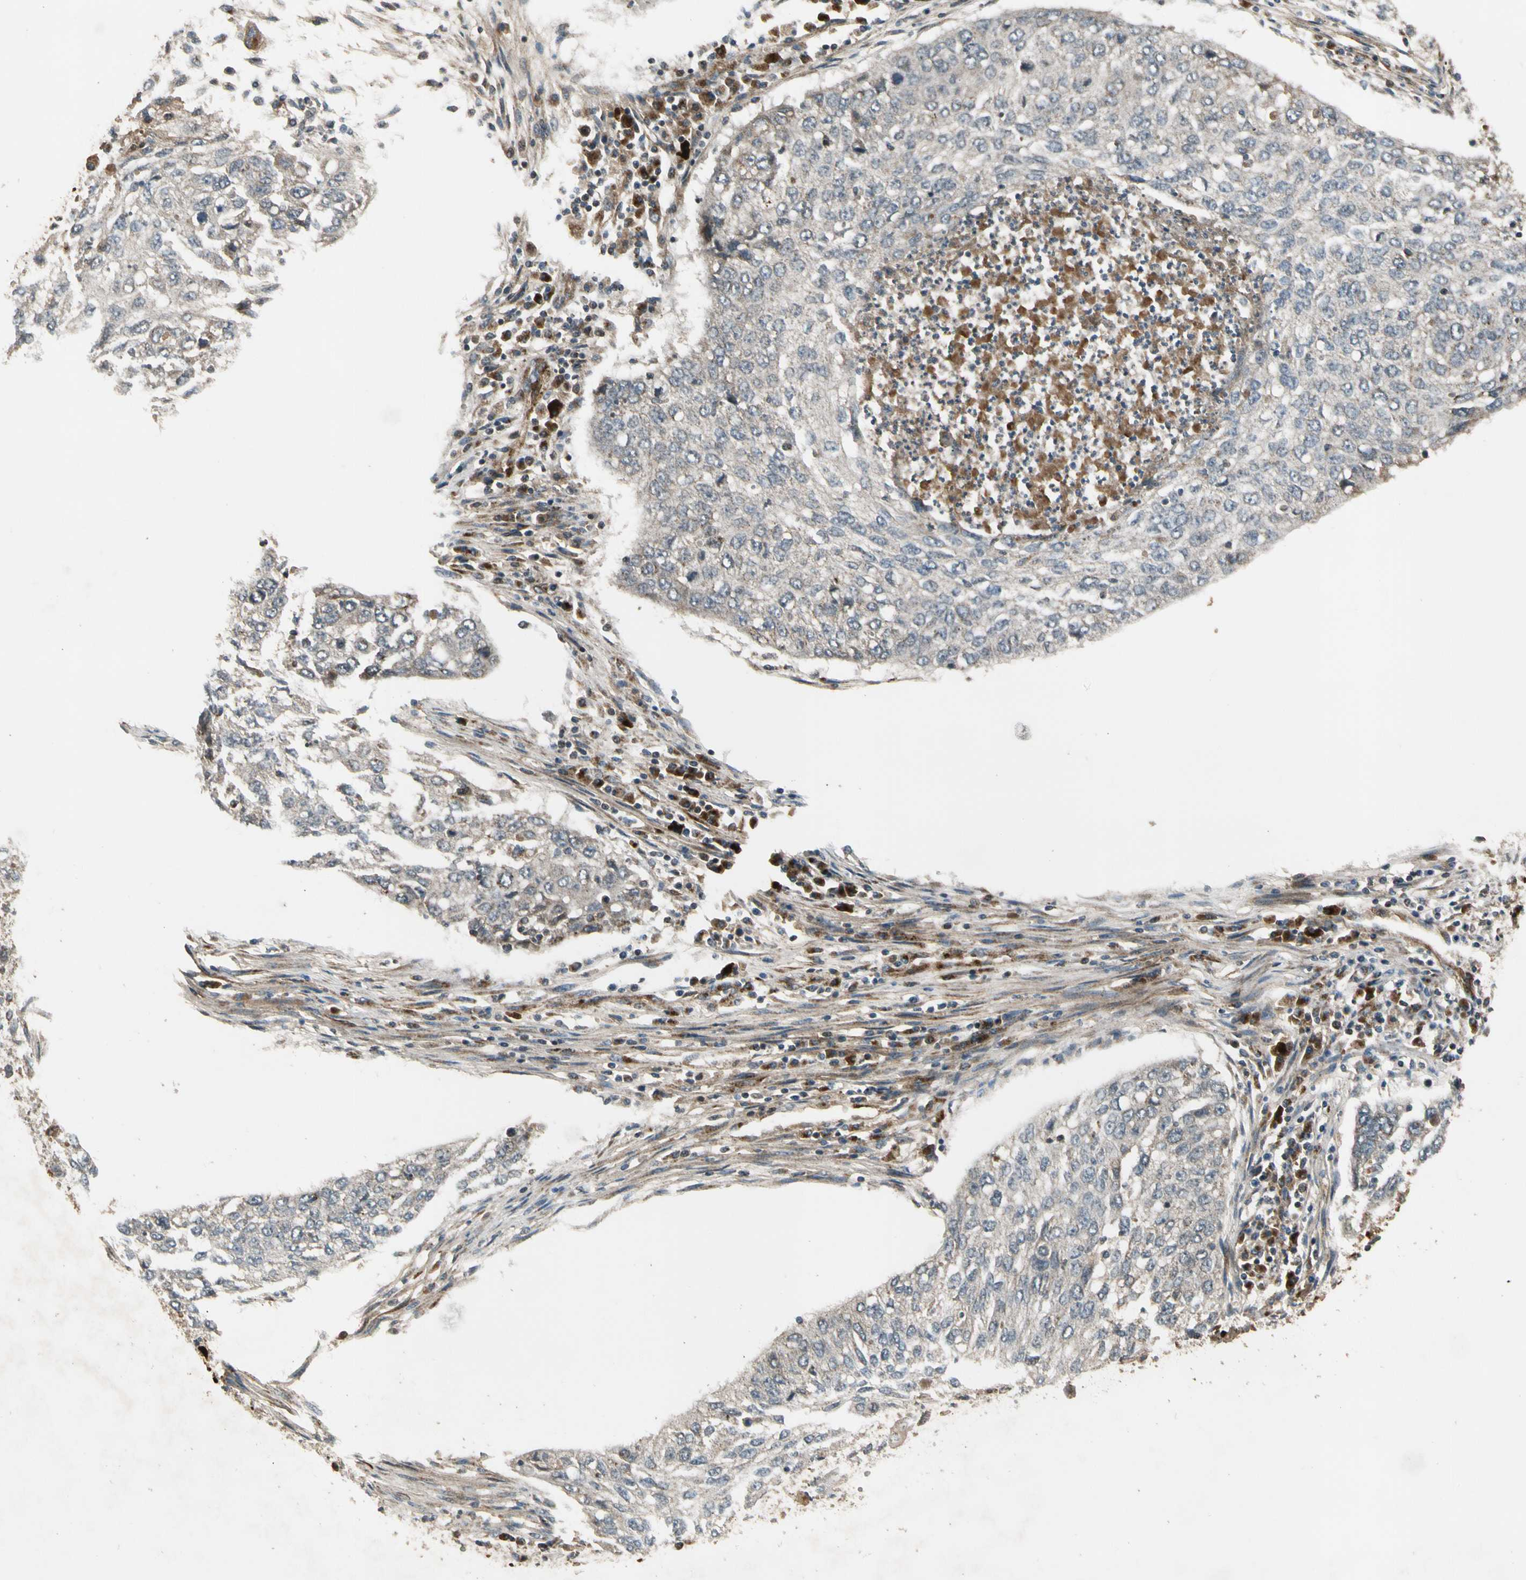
{"staining": {"intensity": "negative", "quantity": "none", "location": "none"}, "tissue": "lung cancer", "cell_type": "Tumor cells", "image_type": "cancer", "snomed": [{"axis": "morphology", "description": "Squamous cell carcinoma, NOS"}, {"axis": "topography", "description": "Lung"}], "caption": "Tumor cells show no significant expression in lung cancer. (DAB (3,3'-diaminobenzidine) IHC, high magnification).", "gene": "GCK", "patient": {"sex": "female", "age": 63}}